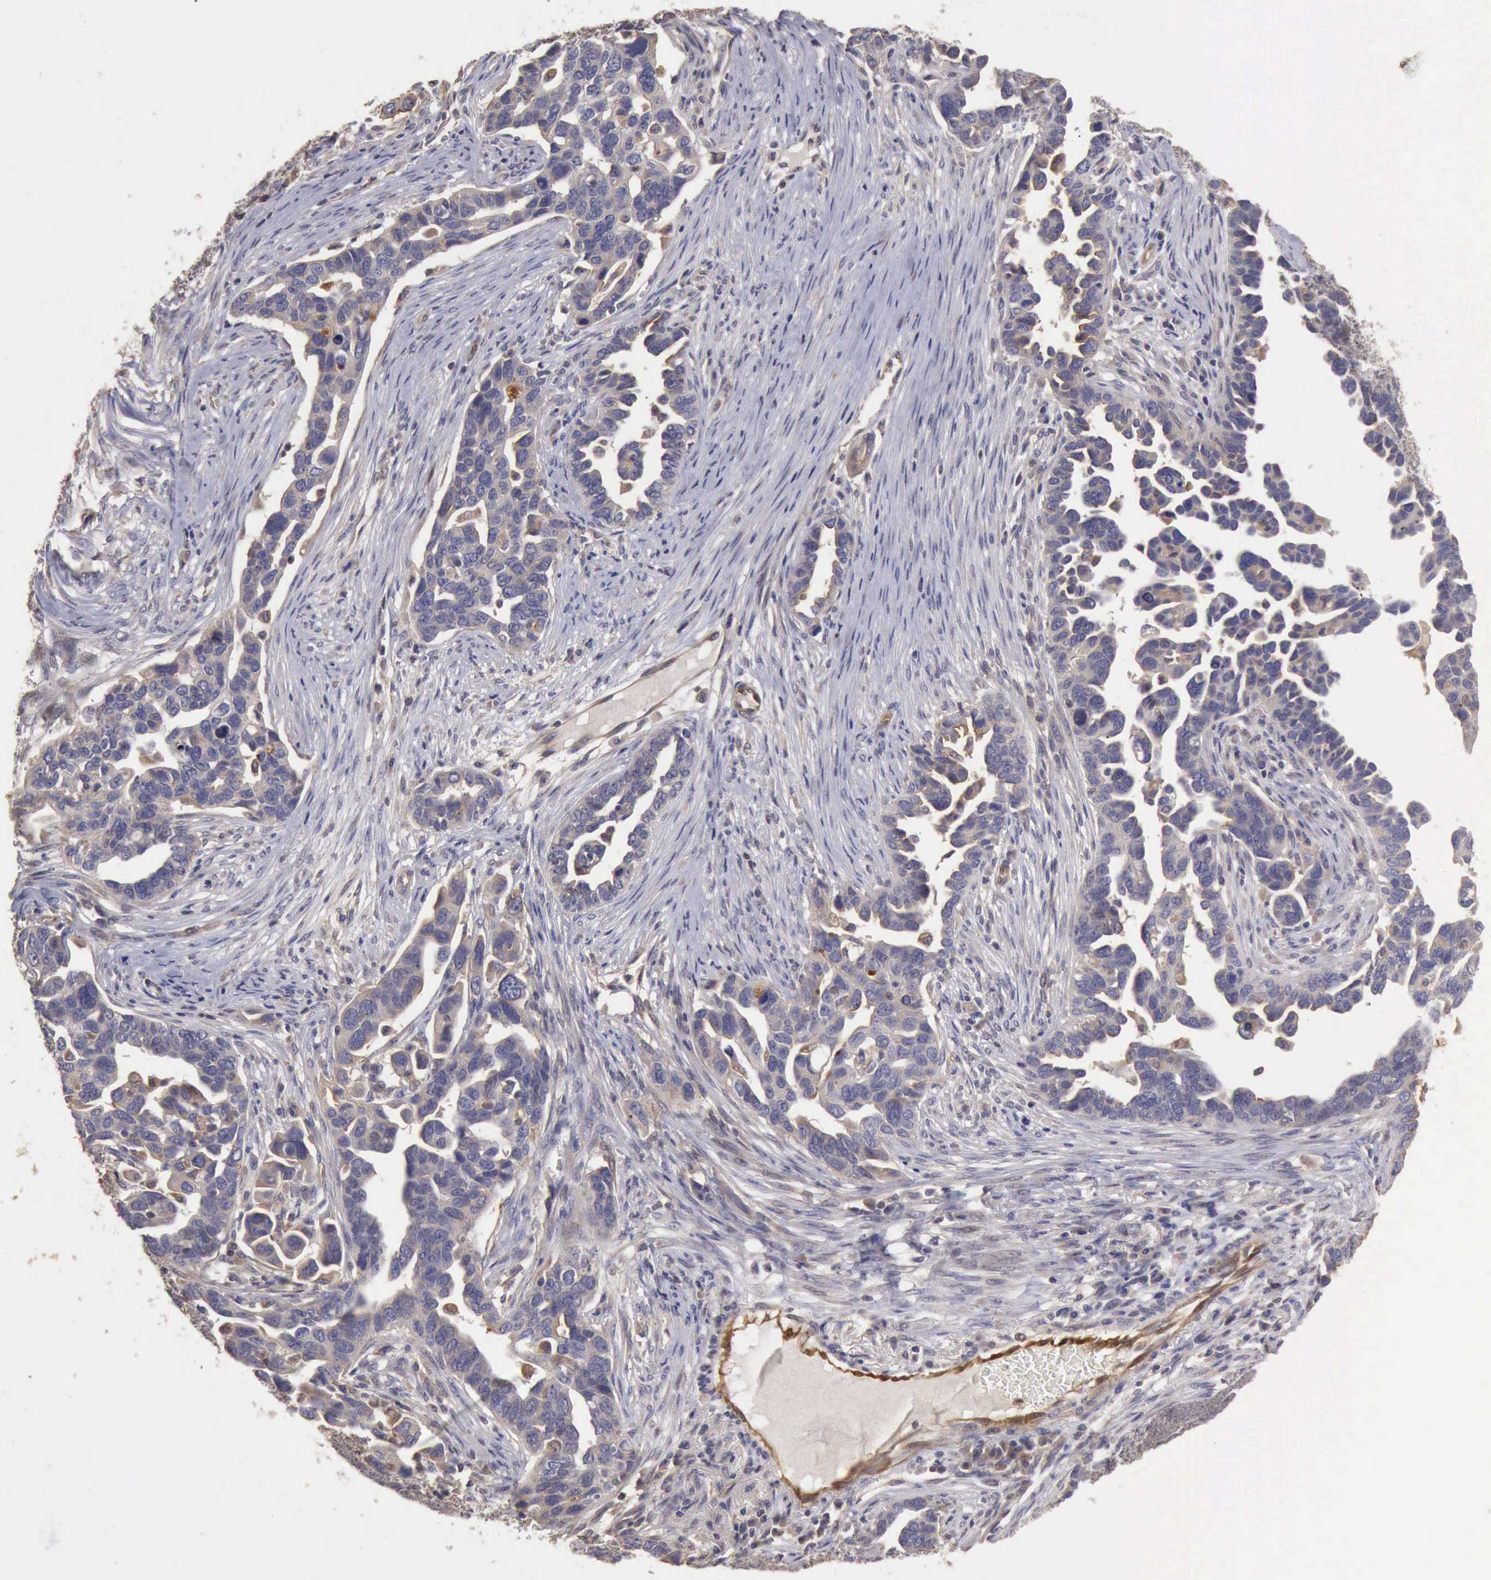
{"staining": {"intensity": "negative", "quantity": "none", "location": "none"}, "tissue": "ovarian cancer", "cell_type": "Tumor cells", "image_type": "cancer", "snomed": [{"axis": "morphology", "description": "Cystadenocarcinoma, serous, NOS"}, {"axis": "topography", "description": "Ovary"}], "caption": "Human ovarian serous cystadenocarcinoma stained for a protein using immunohistochemistry (IHC) shows no positivity in tumor cells.", "gene": "BMX", "patient": {"sex": "female", "age": 54}}